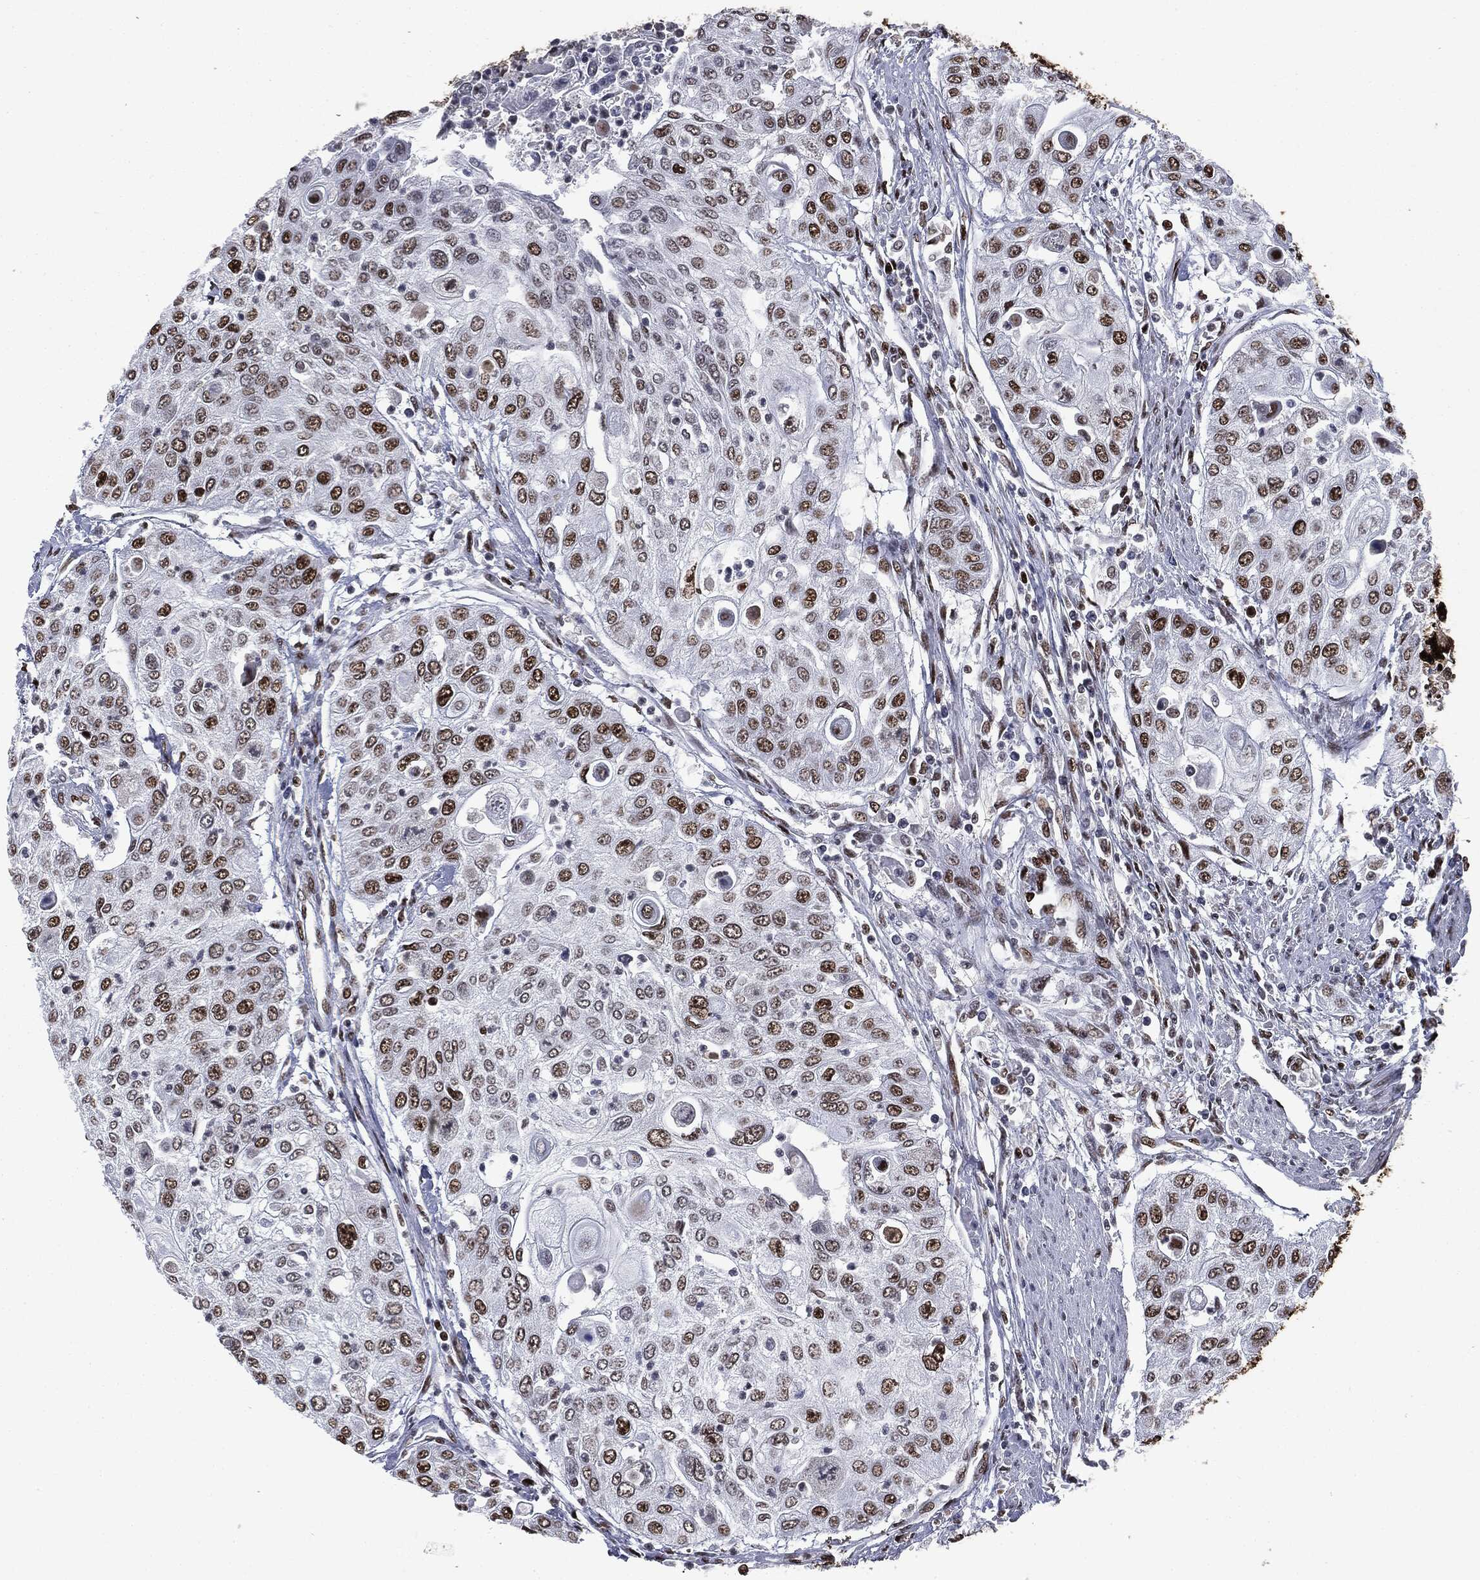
{"staining": {"intensity": "strong", "quantity": ">75%", "location": "nuclear"}, "tissue": "urothelial cancer", "cell_type": "Tumor cells", "image_type": "cancer", "snomed": [{"axis": "morphology", "description": "Urothelial carcinoma, High grade"}, {"axis": "topography", "description": "Urinary bladder"}], "caption": "High-magnification brightfield microscopy of urothelial cancer stained with DAB (brown) and counterstained with hematoxylin (blue). tumor cells exhibit strong nuclear positivity is identified in approximately>75% of cells.", "gene": "MSH2", "patient": {"sex": "female", "age": 79}}